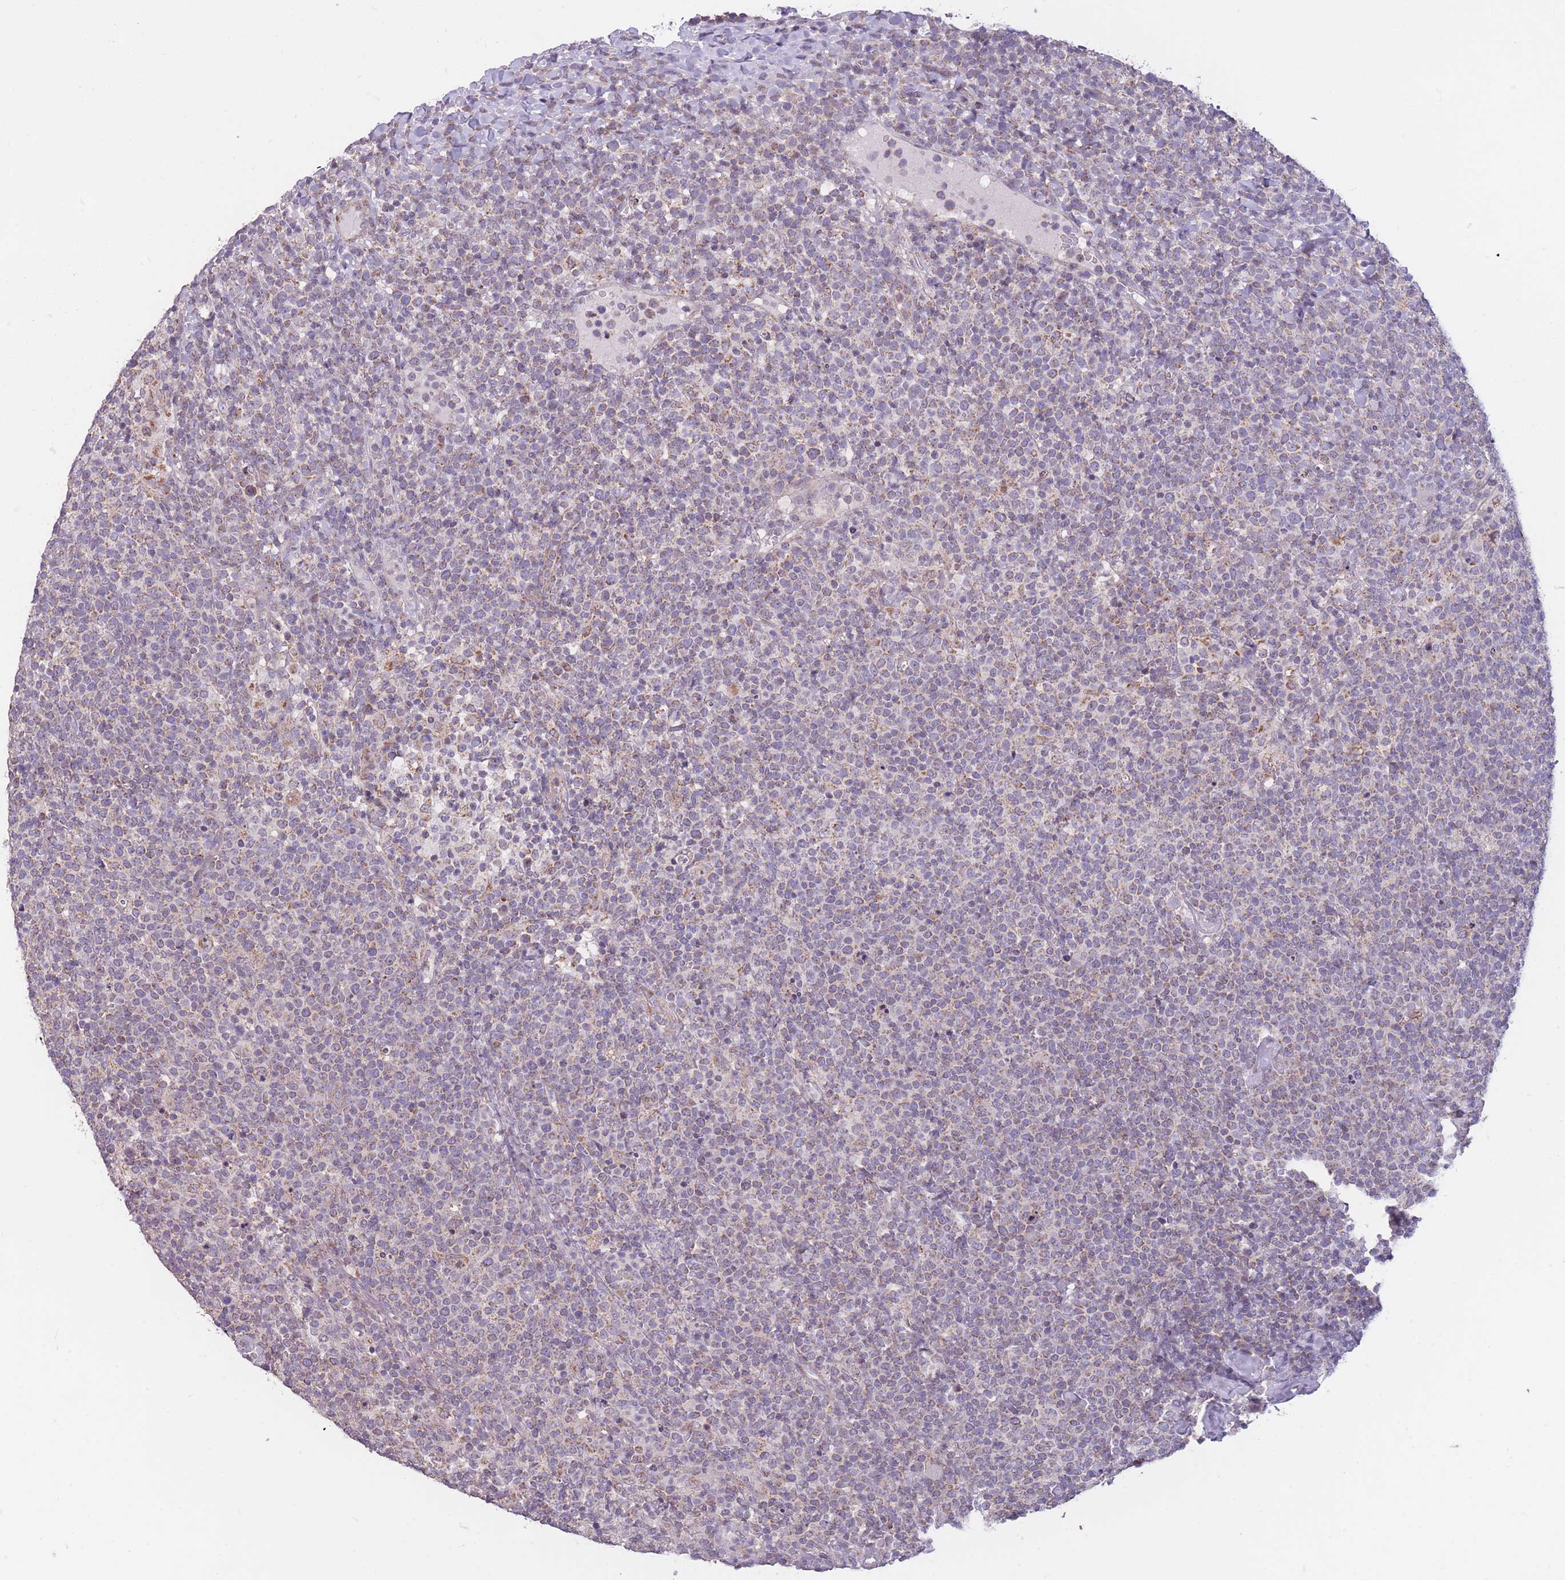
{"staining": {"intensity": "weak", "quantity": ">75%", "location": "cytoplasmic/membranous"}, "tissue": "lymphoma", "cell_type": "Tumor cells", "image_type": "cancer", "snomed": [{"axis": "morphology", "description": "Malignant lymphoma, non-Hodgkin's type, High grade"}, {"axis": "topography", "description": "Lymph node"}], "caption": "Protein staining by immunohistochemistry shows weak cytoplasmic/membranous positivity in about >75% of tumor cells in high-grade malignant lymphoma, non-Hodgkin's type. (Stains: DAB in brown, nuclei in blue, Microscopy: brightfield microscopy at high magnification).", "gene": "MRPS18C", "patient": {"sex": "male", "age": 61}}